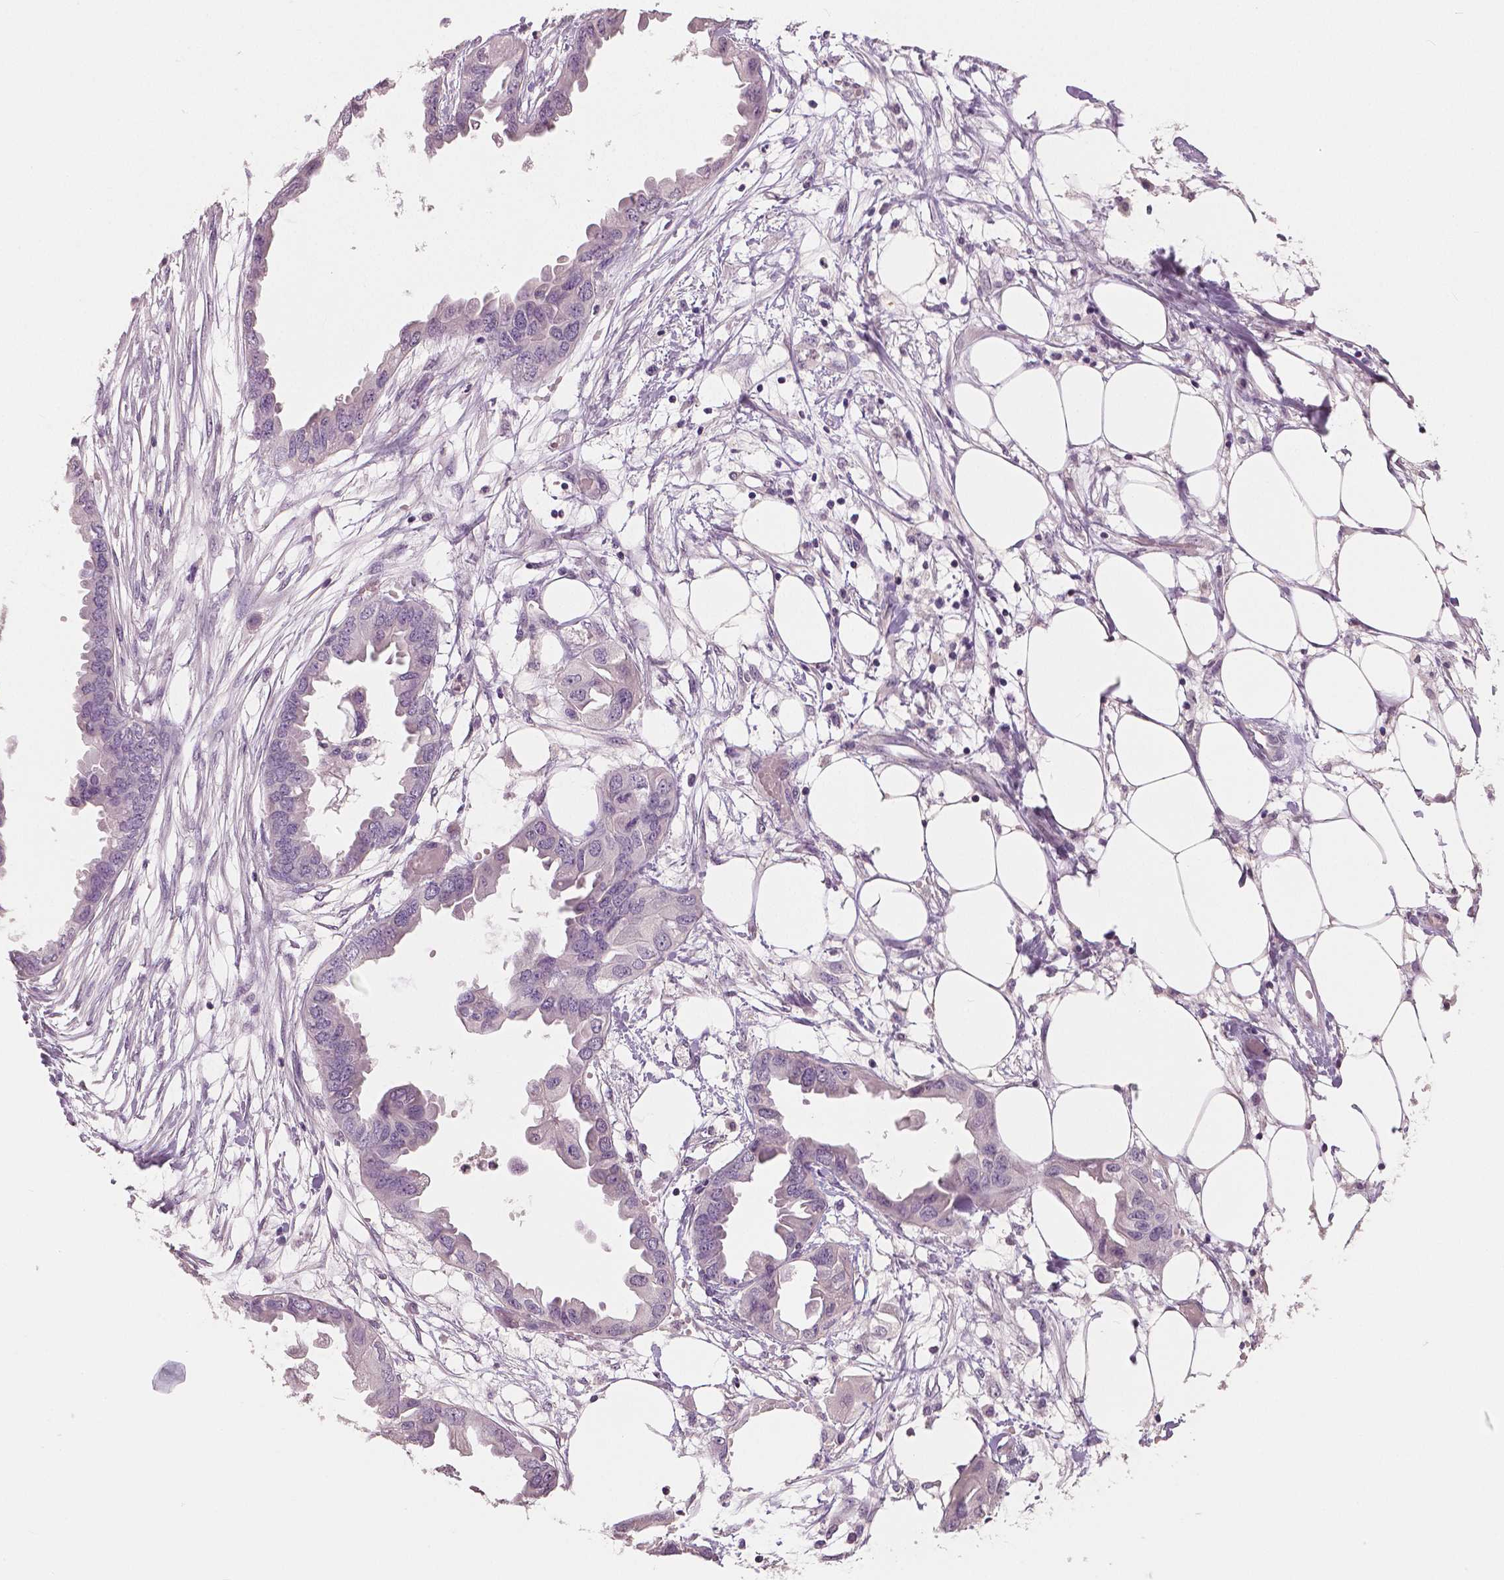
{"staining": {"intensity": "negative", "quantity": "none", "location": "none"}, "tissue": "endometrial cancer", "cell_type": "Tumor cells", "image_type": "cancer", "snomed": [{"axis": "morphology", "description": "Adenocarcinoma, NOS"}, {"axis": "morphology", "description": "Adenocarcinoma, metastatic, NOS"}, {"axis": "topography", "description": "Adipose tissue"}, {"axis": "topography", "description": "Endometrium"}], "caption": "A high-resolution histopathology image shows immunohistochemistry (IHC) staining of endometrial cancer, which reveals no significant positivity in tumor cells. (DAB immunohistochemistry (IHC) visualized using brightfield microscopy, high magnification).", "gene": "NECAB1", "patient": {"sex": "female", "age": 67}}